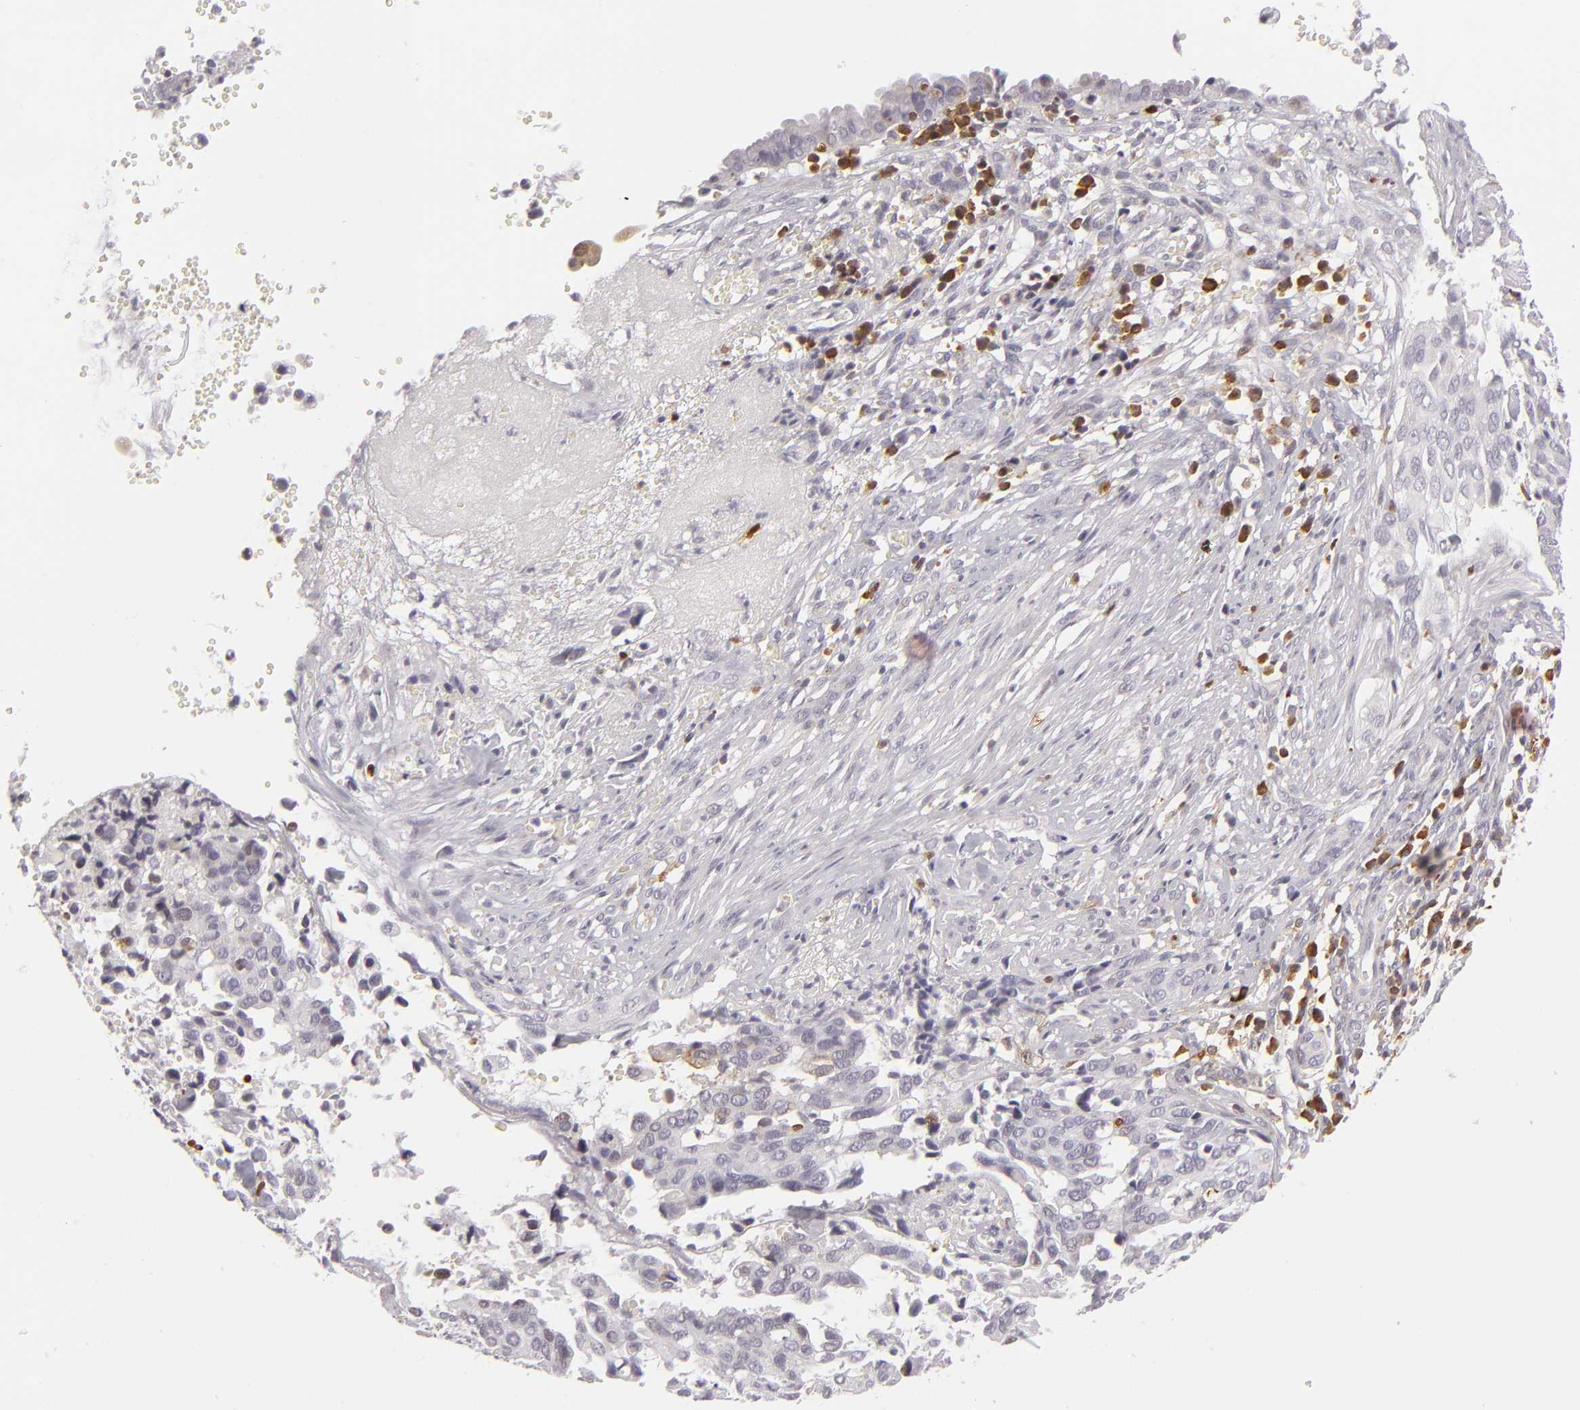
{"staining": {"intensity": "negative", "quantity": "none", "location": "none"}, "tissue": "cervical cancer", "cell_type": "Tumor cells", "image_type": "cancer", "snomed": [{"axis": "morphology", "description": "Normal tissue, NOS"}, {"axis": "morphology", "description": "Squamous cell carcinoma, NOS"}, {"axis": "topography", "description": "Cervix"}], "caption": "DAB immunohistochemical staining of squamous cell carcinoma (cervical) reveals no significant expression in tumor cells.", "gene": "APOBEC3G", "patient": {"sex": "female", "age": 45}}